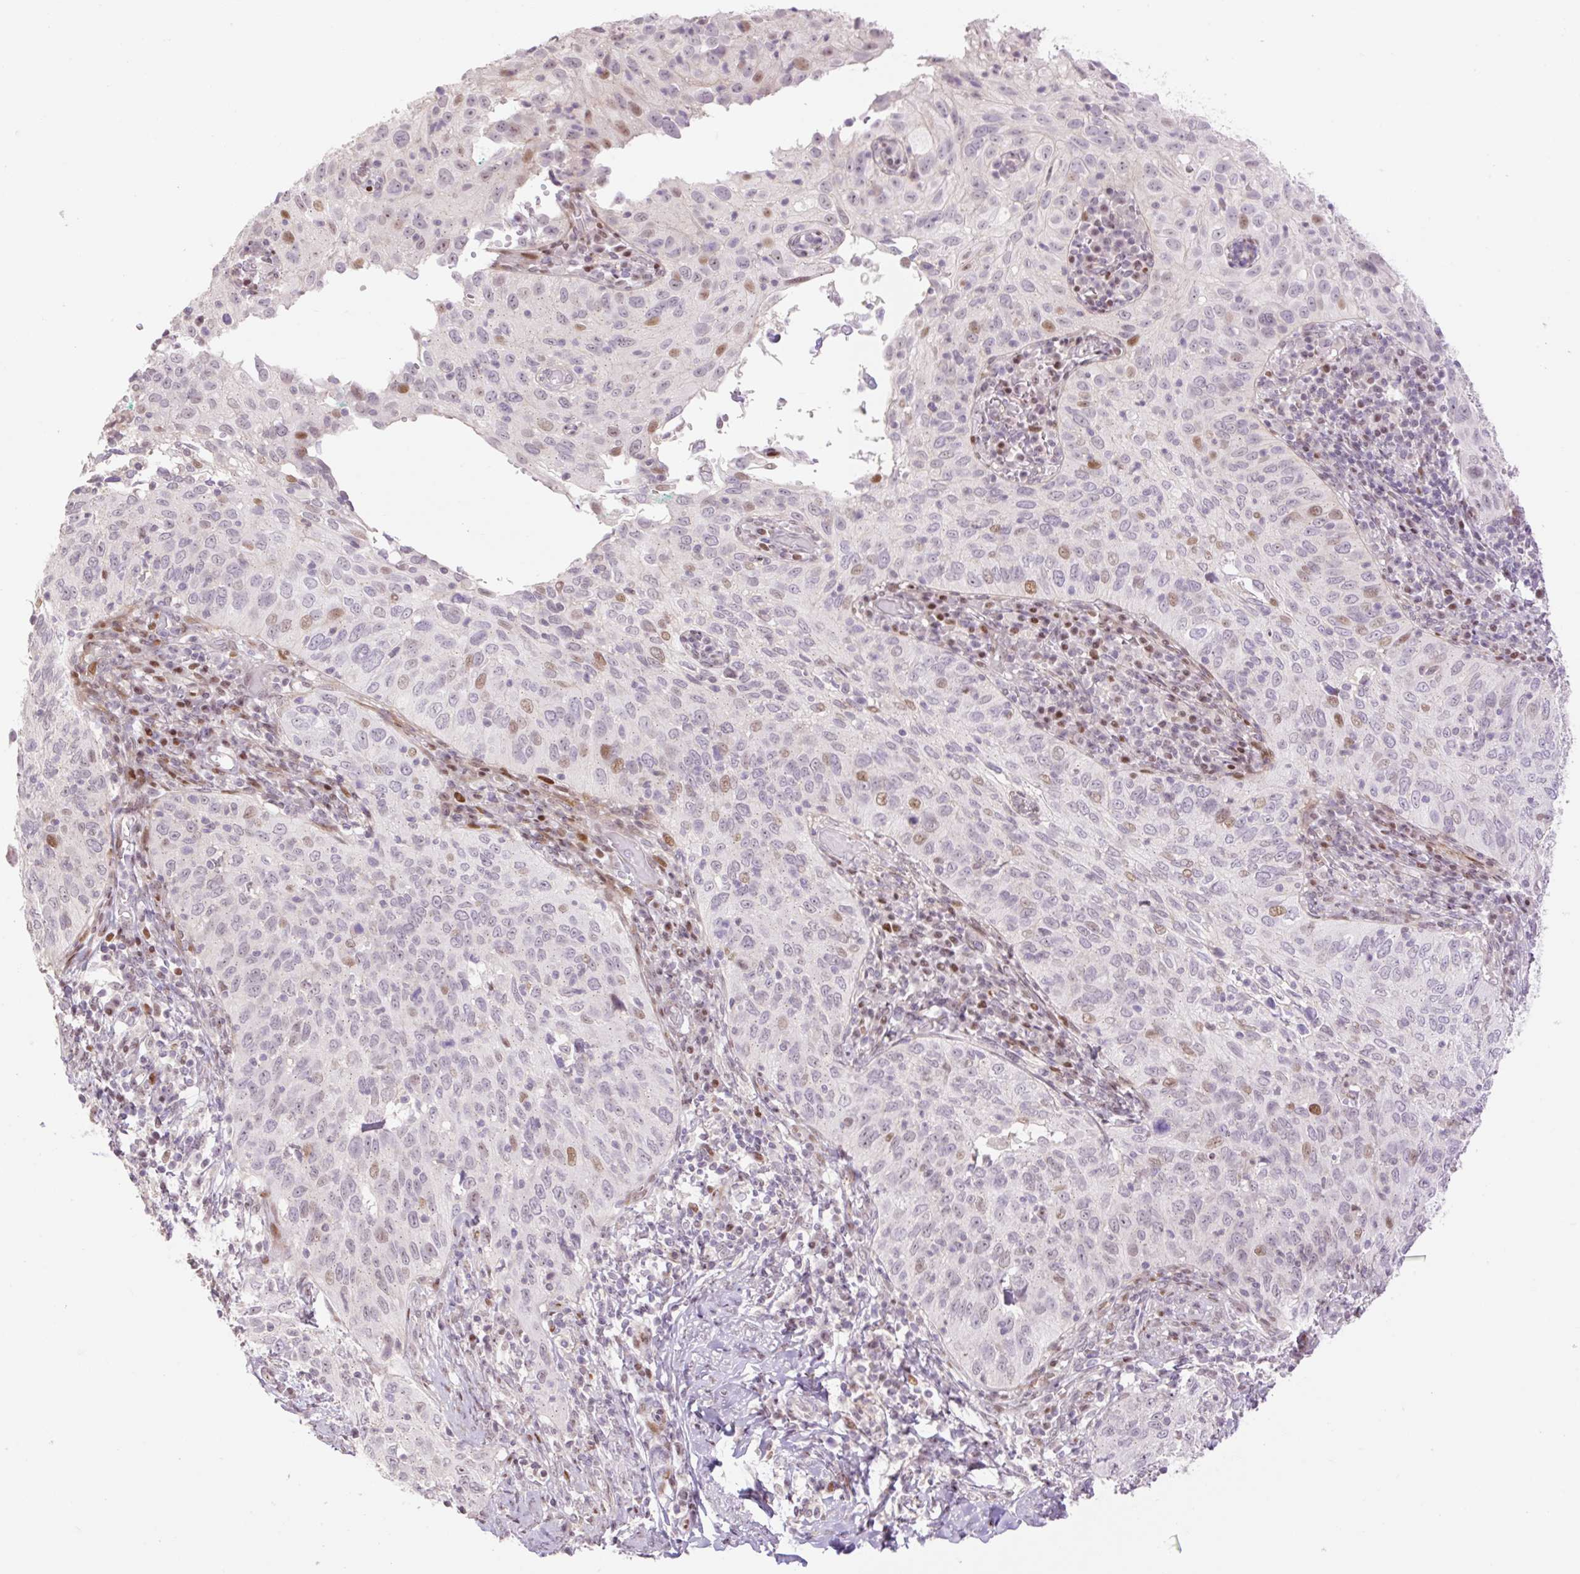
{"staining": {"intensity": "moderate", "quantity": "<25%", "location": "nuclear"}, "tissue": "cervical cancer", "cell_type": "Tumor cells", "image_type": "cancer", "snomed": [{"axis": "morphology", "description": "Squamous cell carcinoma, NOS"}, {"axis": "topography", "description": "Cervix"}], "caption": "Cervical squamous cell carcinoma stained with DAB immunohistochemistry (IHC) displays low levels of moderate nuclear expression in approximately <25% of tumor cells.", "gene": "RIPPLY3", "patient": {"sex": "female", "age": 52}}